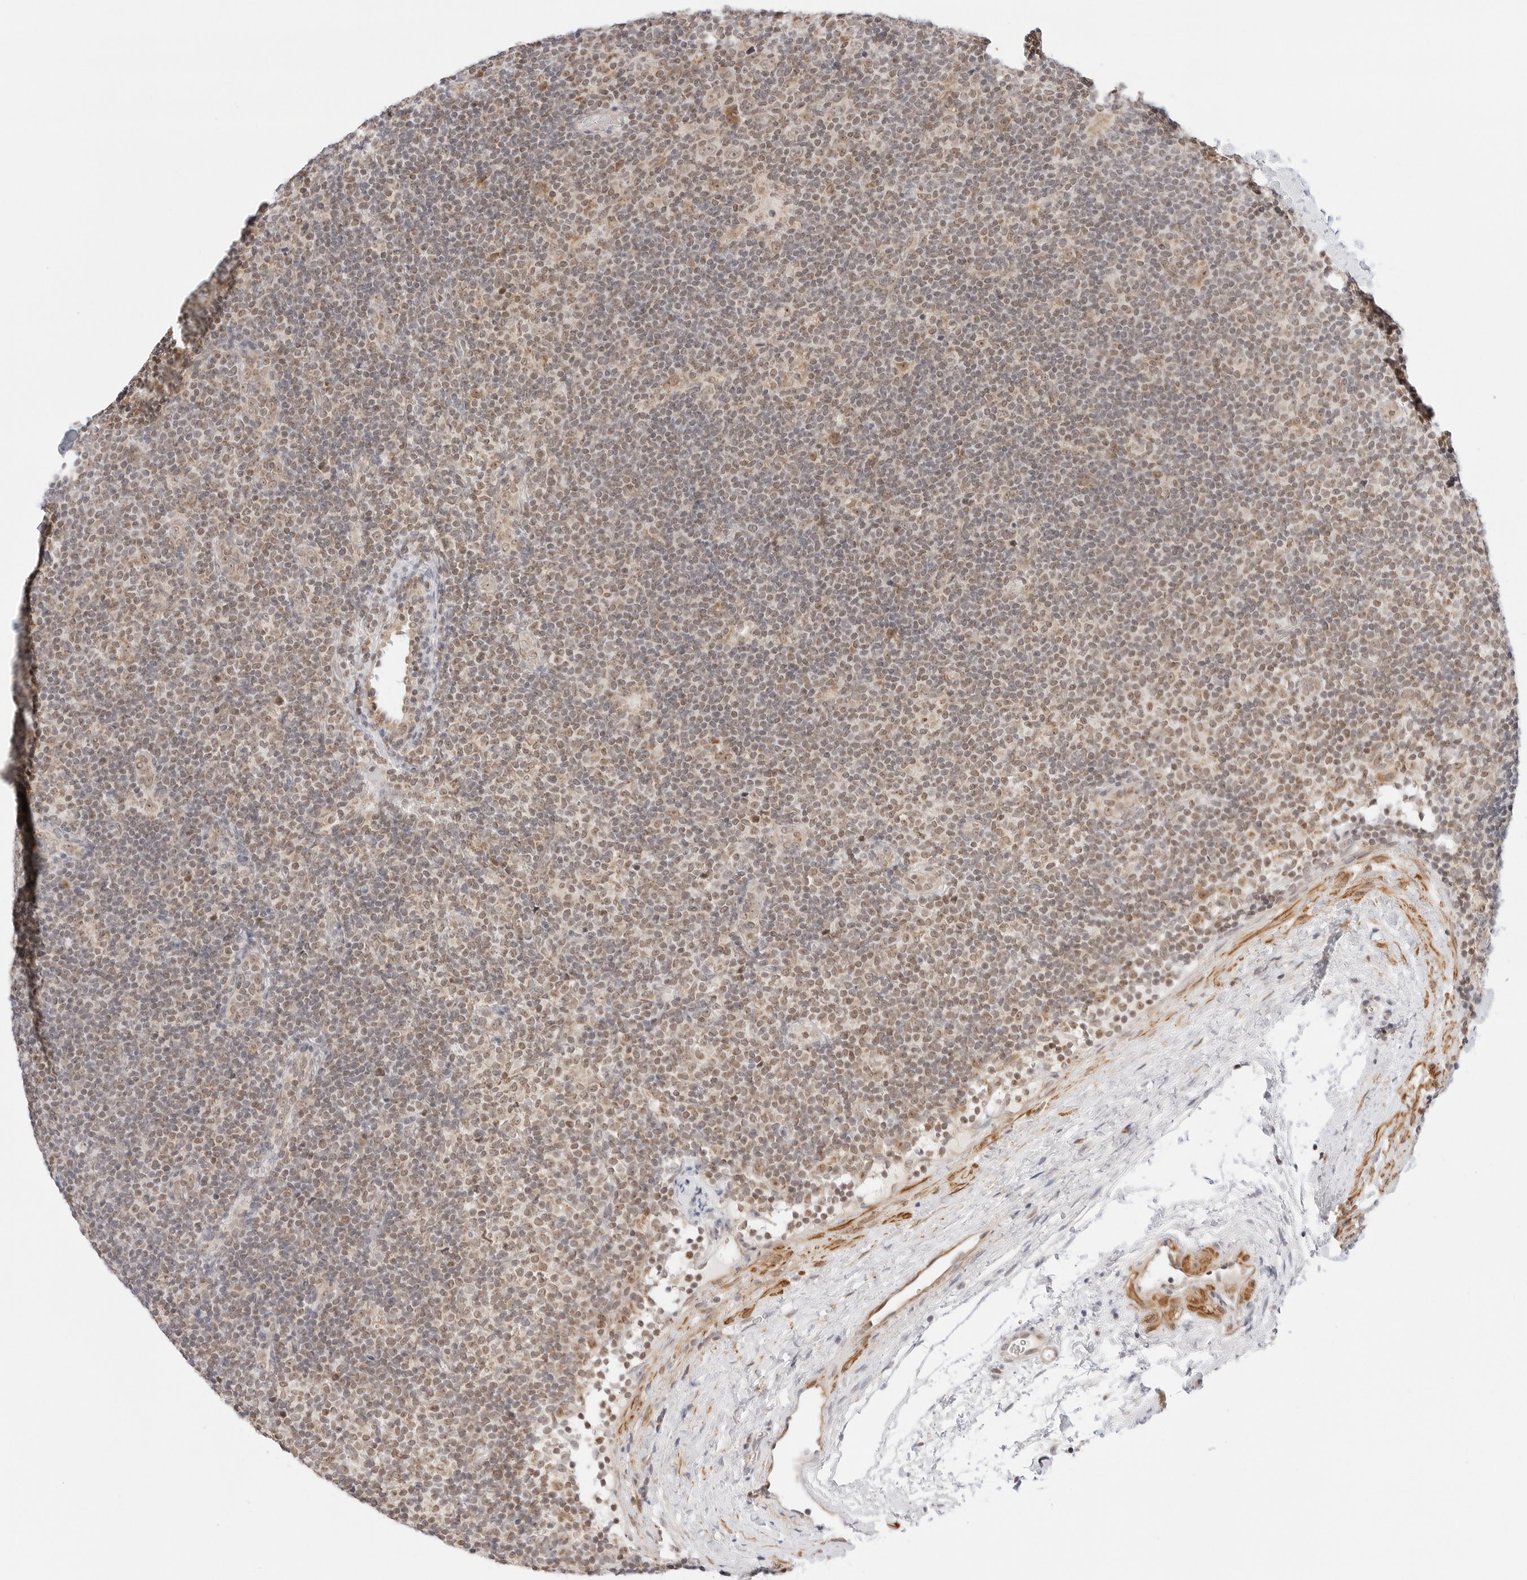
{"staining": {"intensity": "weak", "quantity": ">75%", "location": "nuclear"}, "tissue": "lymphoma", "cell_type": "Tumor cells", "image_type": "cancer", "snomed": [{"axis": "morphology", "description": "Hodgkin's disease, NOS"}, {"axis": "topography", "description": "Lymph node"}], "caption": "Protein expression analysis of Hodgkin's disease exhibits weak nuclear expression in about >75% of tumor cells. The staining is performed using DAB (3,3'-diaminobenzidine) brown chromogen to label protein expression. The nuclei are counter-stained blue using hematoxylin.", "gene": "GORAB", "patient": {"sex": "female", "age": 57}}